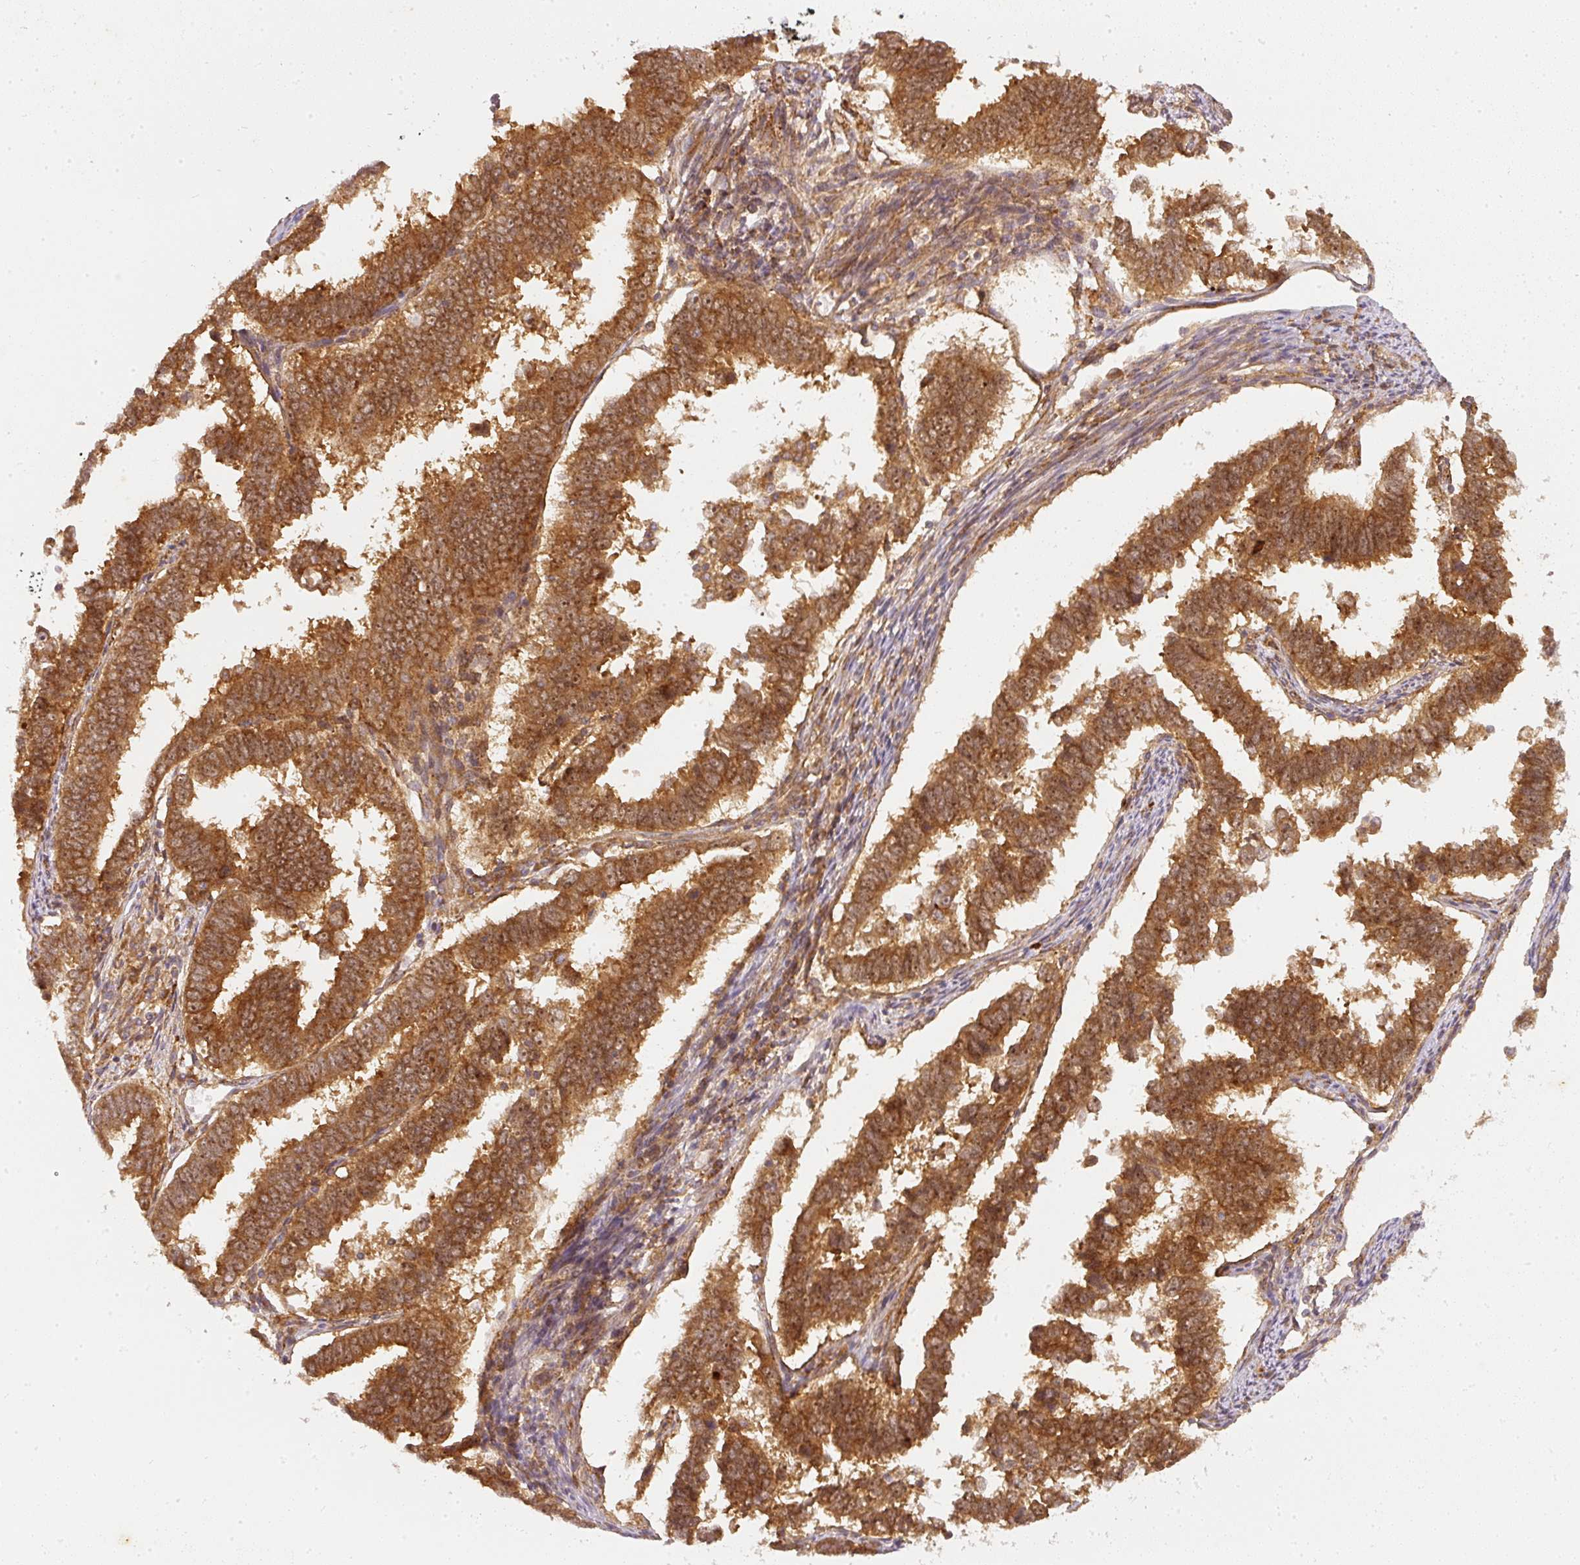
{"staining": {"intensity": "strong", "quantity": ">75%", "location": "cytoplasmic/membranous,nuclear"}, "tissue": "endometrial cancer", "cell_type": "Tumor cells", "image_type": "cancer", "snomed": [{"axis": "morphology", "description": "Adenocarcinoma, NOS"}, {"axis": "topography", "description": "Endometrium"}], "caption": "There is high levels of strong cytoplasmic/membranous and nuclear positivity in tumor cells of endometrial cancer (adenocarcinoma), as demonstrated by immunohistochemical staining (brown color).", "gene": "ZNF580", "patient": {"sex": "female", "age": 75}}